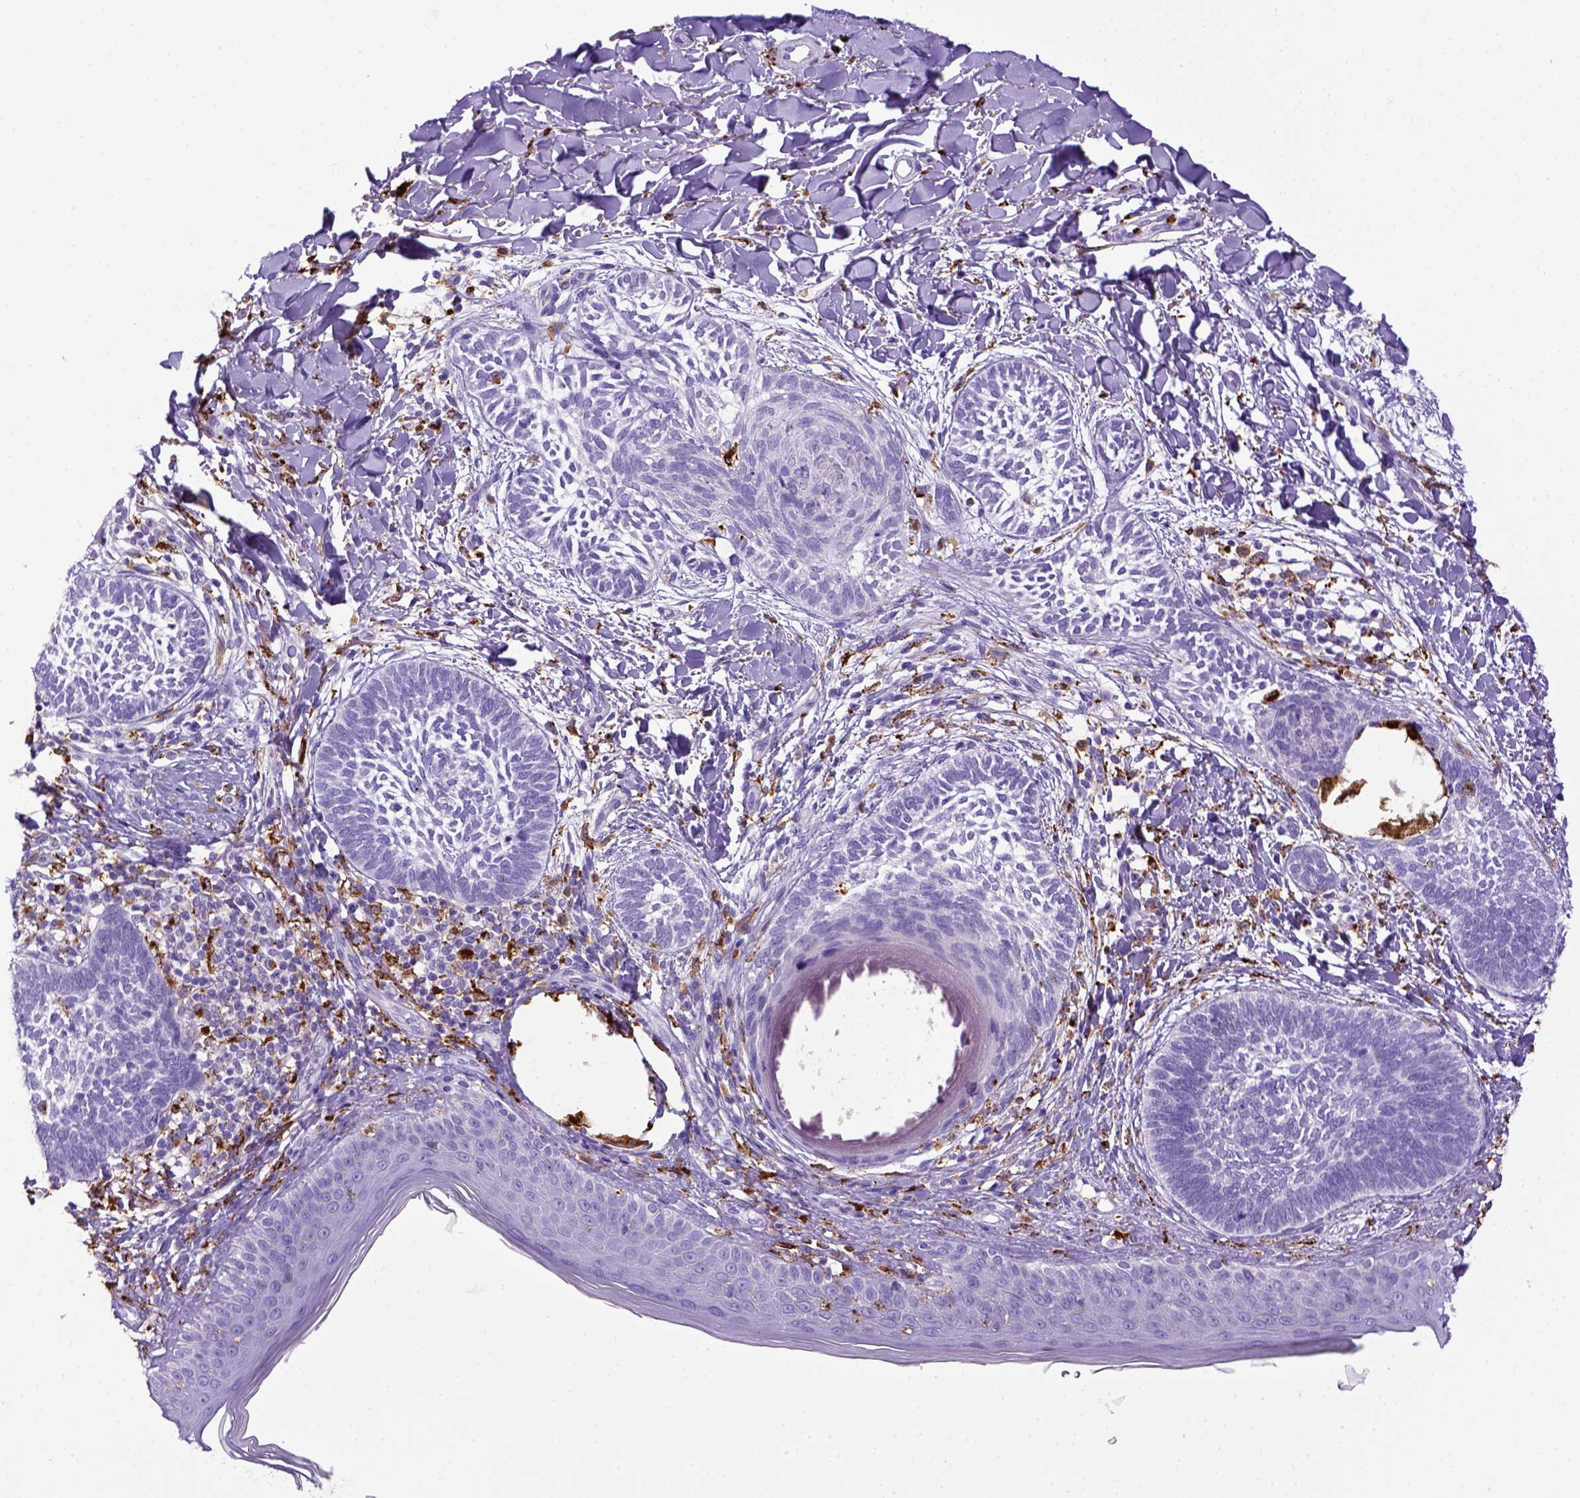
{"staining": {"intensity": "negative", "quantity": "none", "location": "none"}, "tissue": "skin cancer", "cell_type": "Tumor cells", "image_type": "cancer", "snomed": [{"axis": "morphology", "description": "Normal tissue, NOS"}, {"axis": "morphology", "description": "Basal cell carcinoma"}, {"axis": "topography", "description": "Skin"}], "caption": "Micrograph shows no protein staining in tumor cells of skin cancer (basal cell carcinoma) tissue. (Stains: DAB (3,3'-diaminobenzidine) IHC with hematoxylin counter stain, Microscopy: brightfield microscopy at high magnification).", "gene": "CD68", "patient": {"sex": "male", "age": 46}}